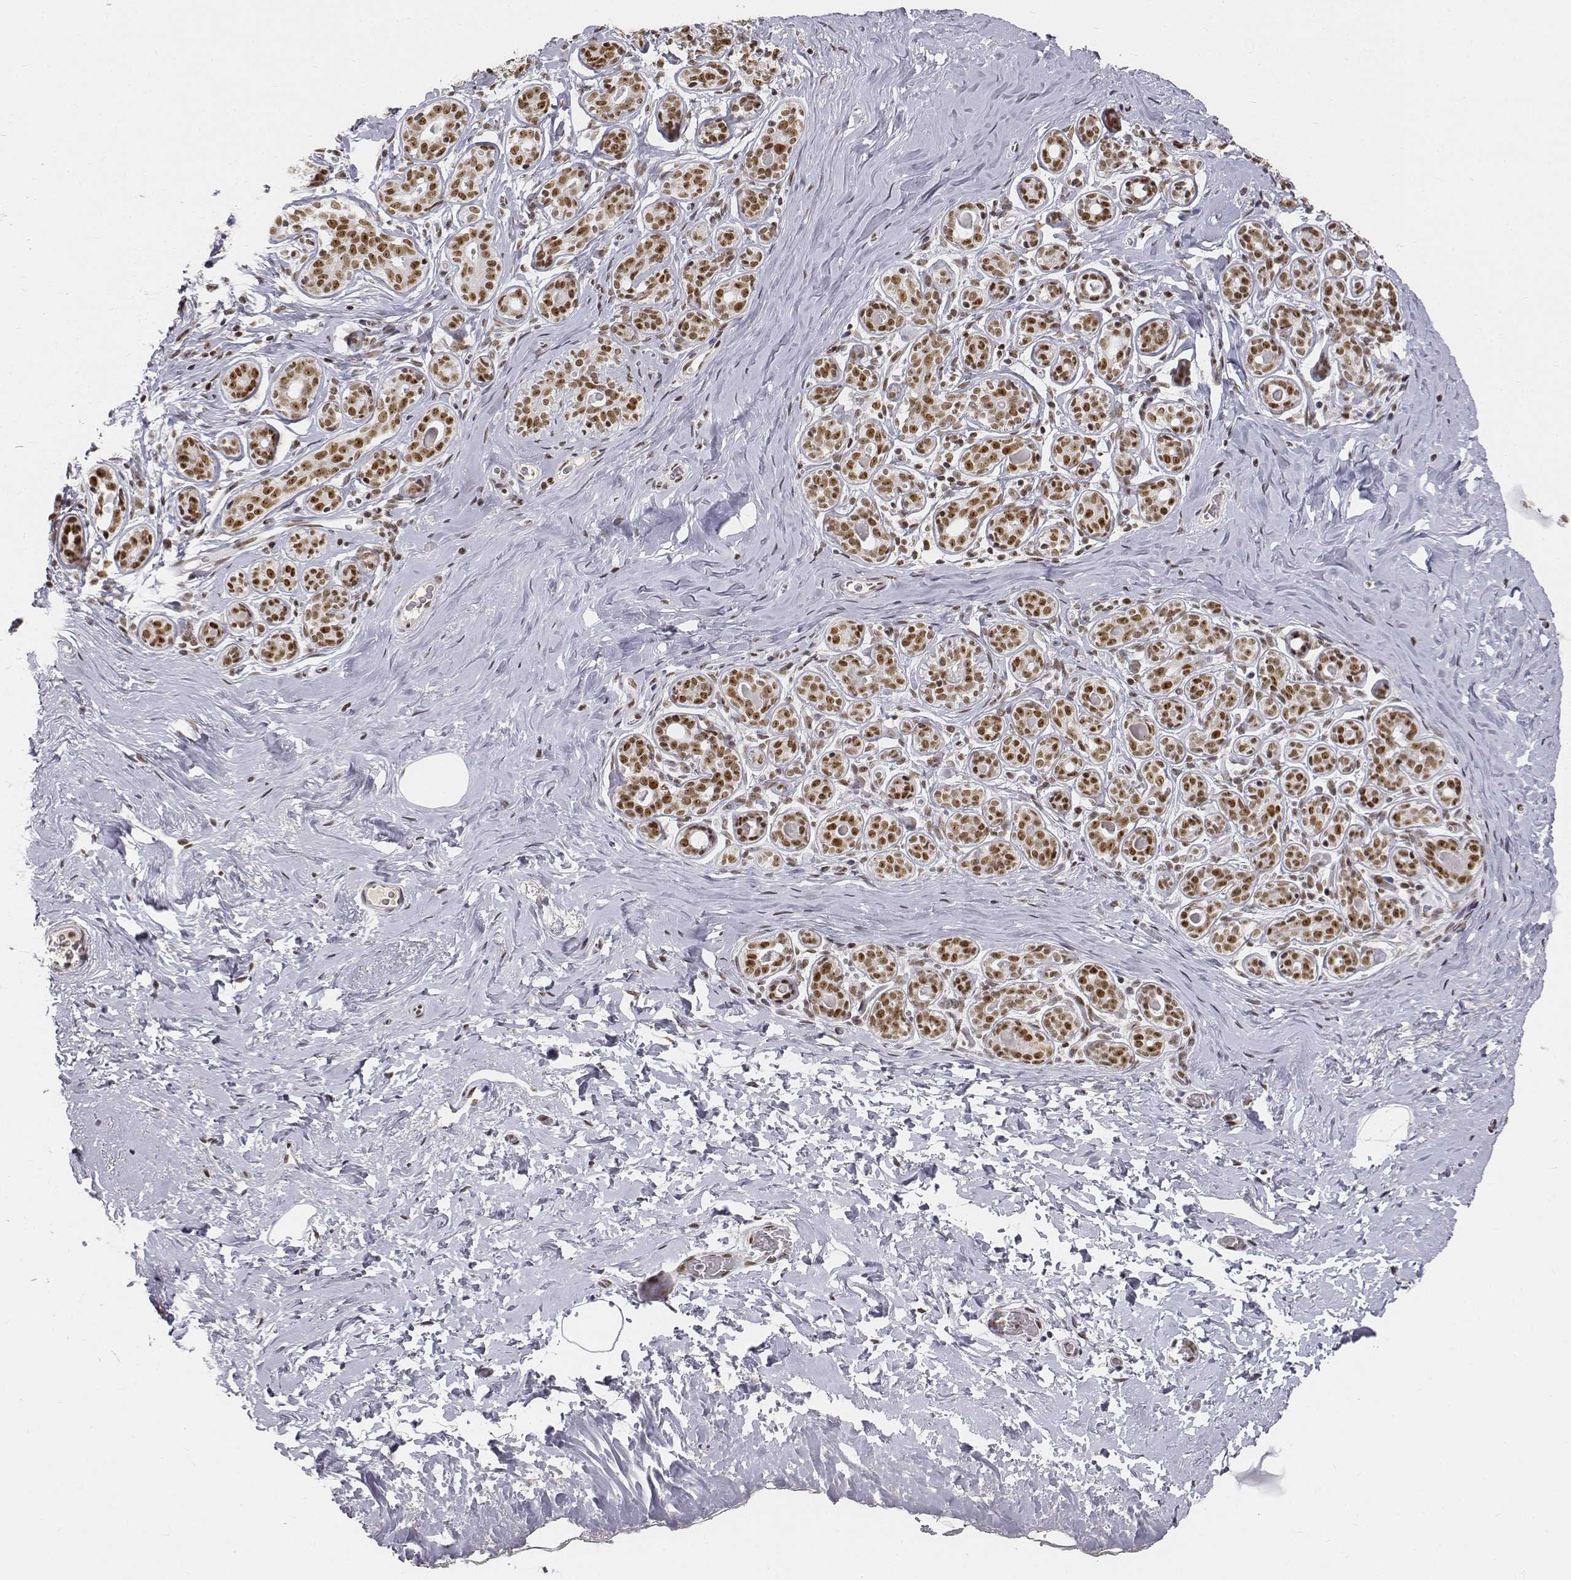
{"staining": {"intensity": "moderate", "quantity": ">75%", "location": "nuclear"}, "tissue": "breast", "cell_type": "Adipocytes", "image_type": "normal", "snomed": [{"axis": "morphology", "description": "Normal tissue, NOS"}, {"axis": "topography", "description": "Skin"}, {"axis": "topography", "description": "Breast"}], "caption": "The immunohistochemical stain labels moderate nuclear staining in adipocytes of benign breast.", "gene": "PHF6", "patient": {"sex": "female", "age": 43}}